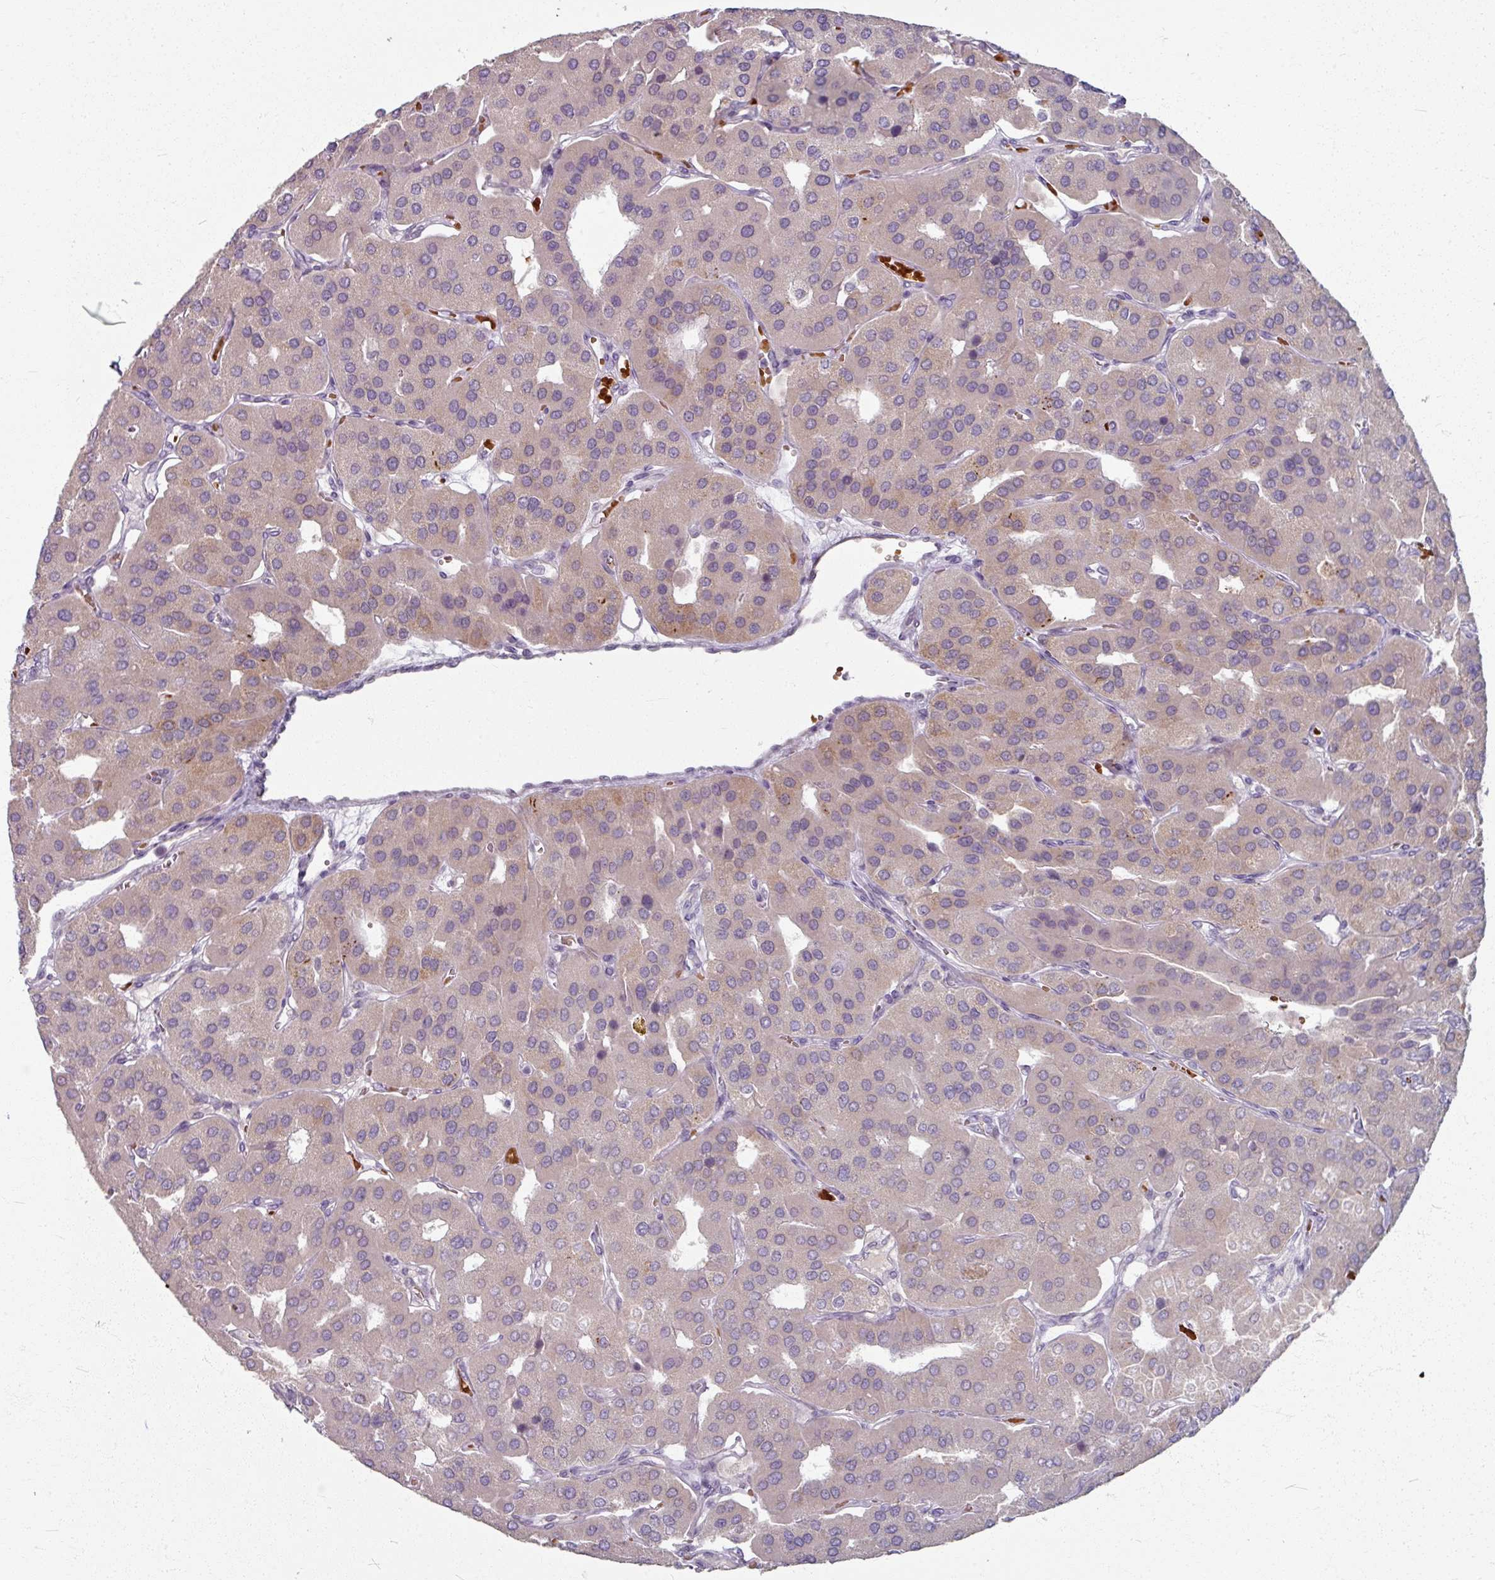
{"staining": {"intensity": "weak", "quantity": "25%-75%", "location": "cytoplasmic/membranous"}, "tissue": "parathyroid gland", "cell_type": "Glandular cells", "image_type": "normal", "snomed": [{"axis": "morphology", "description": "Normal tissue, NOS"}, {"axis": "morphology", "description": "Adenoma, NOS"}, {"axis": "topography", "description": "Parathyroid gland"}], "caption": "Immunohistochemical staining of normal human parathyroid gland reveals low levels of weak cytoplasmic/membranous staining in about 25%-75% of glandular cells.", "gene": "KMT5C", "patient": {"sex": "female", "age": 86}}